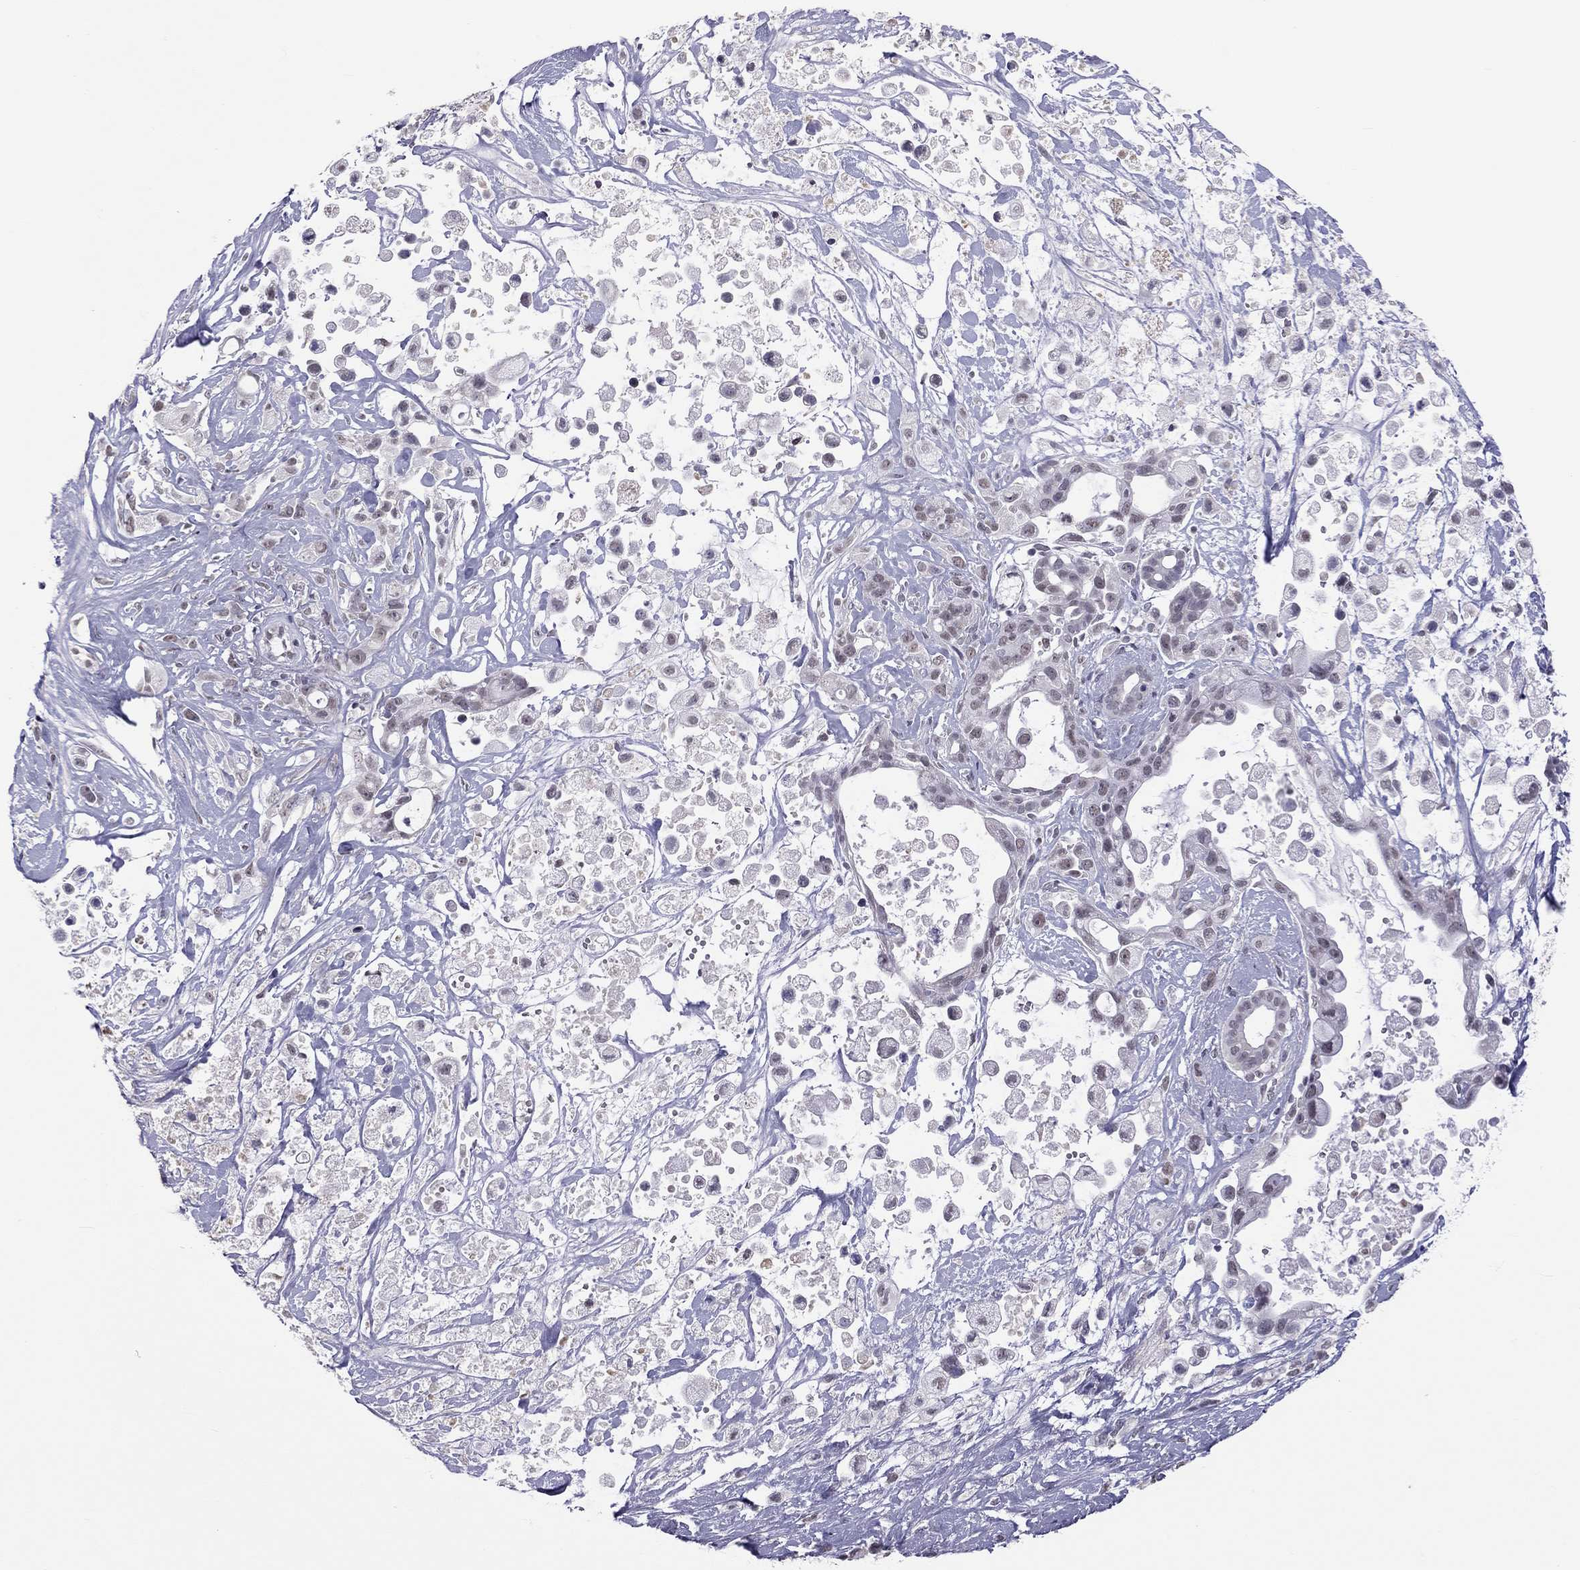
{"staining": {"intensity": "negative", "quantity": "none", "location": "none"}, "tissue": "pancreatic cancer", "cell_type": "Tumor cells", "image_type": "cancer", "snomed": [{"axis": "morphology", "description": "Adenocarcinoma, NOS"}, {"axis": "topography", "description": "Pancreas"}], "caption": "The IHC photomicrograph has no significant expression in tumor cells of pancreatic adenocarcinoma tissue.", "gene": "PPP1R3A", "patient": {"sex": "male", "age": 44}}